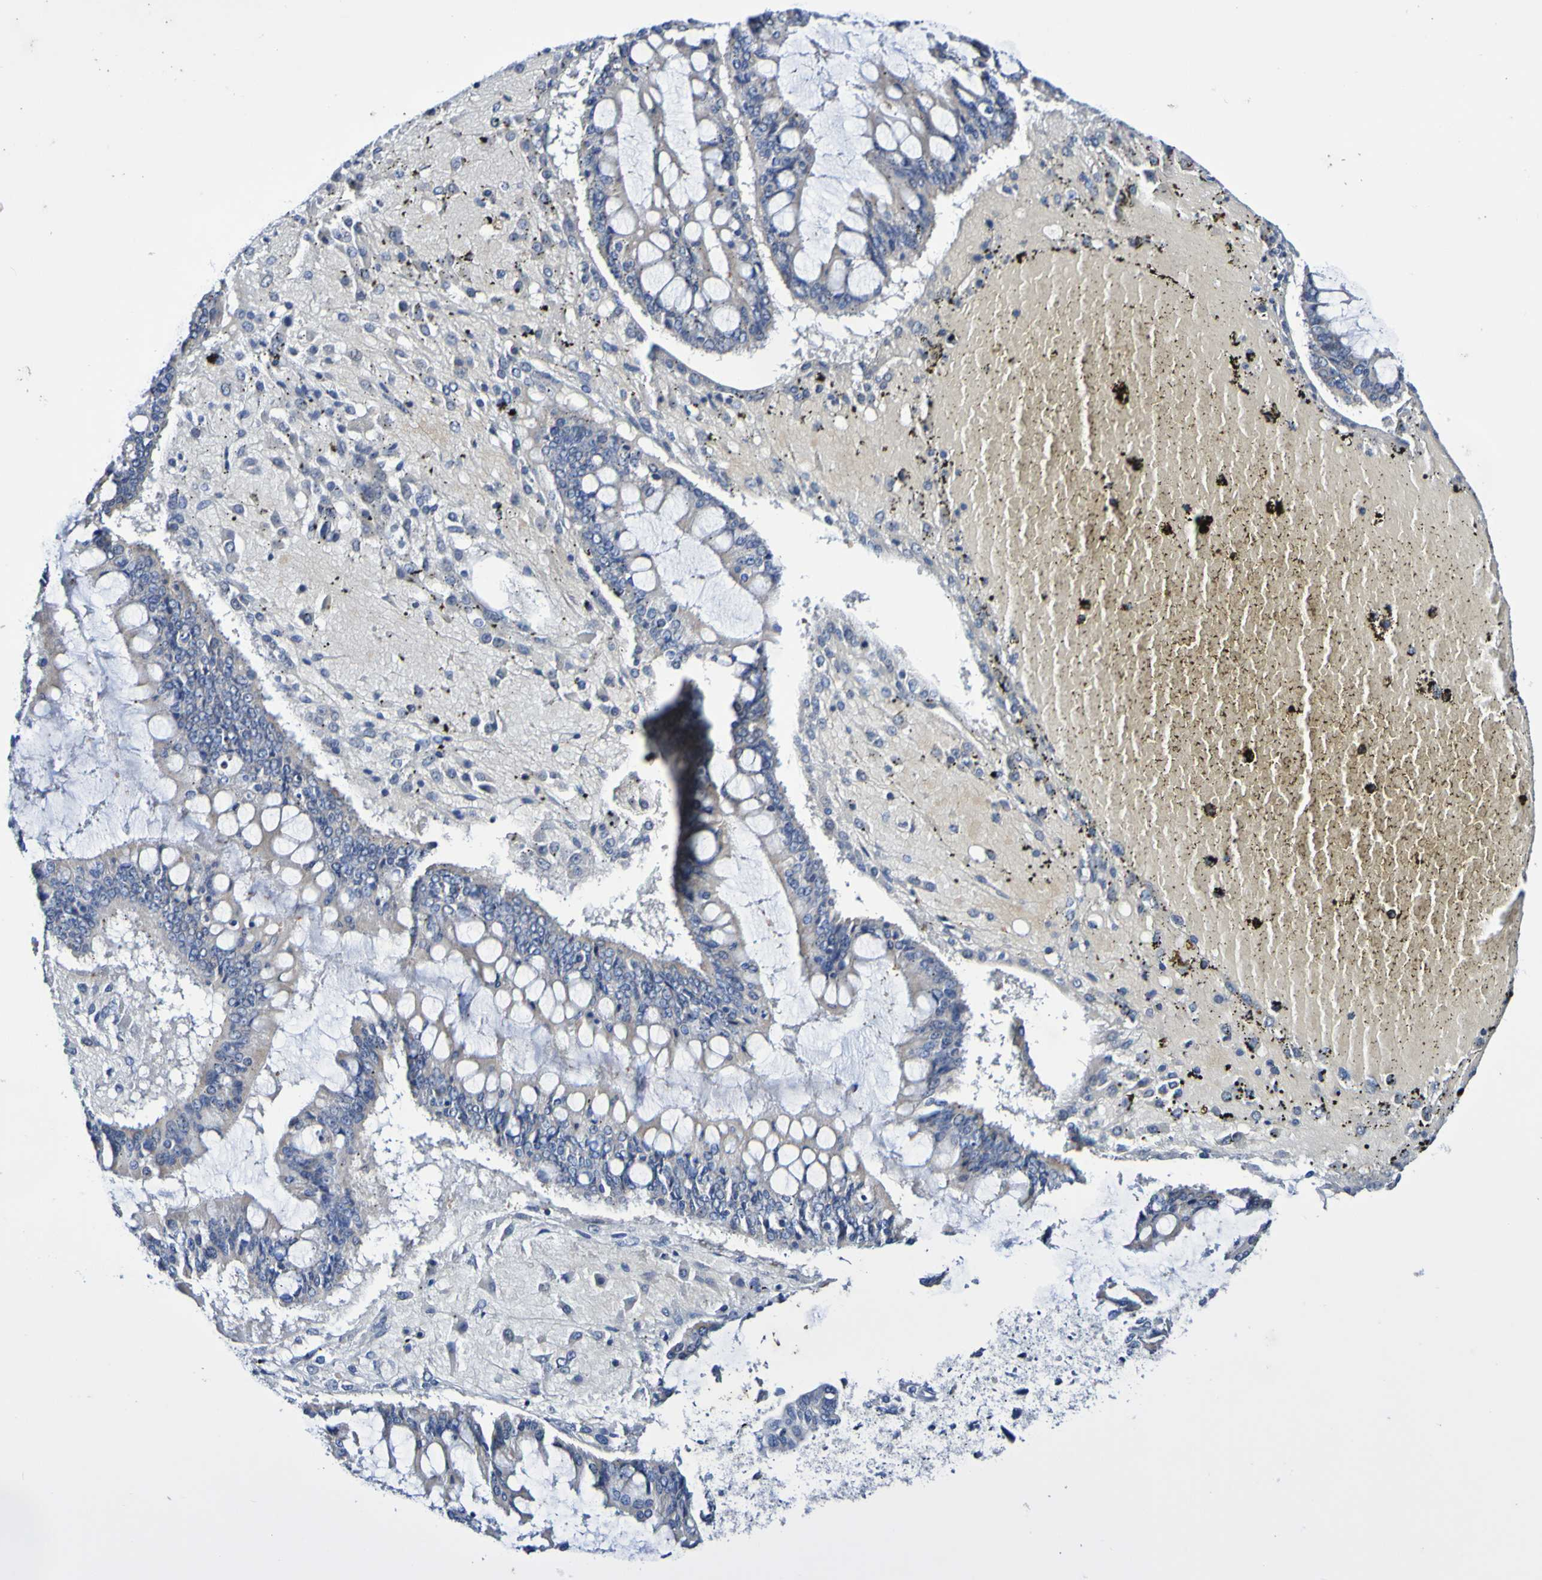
{"staining": {"intensity": "negative", "quantity": "none", "location": "none"}, "tissue": "ovarian cancer", "cell_type": "Tumor cells", "image_type": "cancer", "snomed": [{"axis": "morphology", "description": "Cystadenocarcinoma, mucinous, NOS"}, {"axis": "topography", "description": "Ovary"}], "caption": "Ovarian cancer stained for a protein using immunohistochemistry (IHC) displays no staining tumor cells.", "gene": "ACVR1C", "patient": {"sex": "female", "age": 73}}